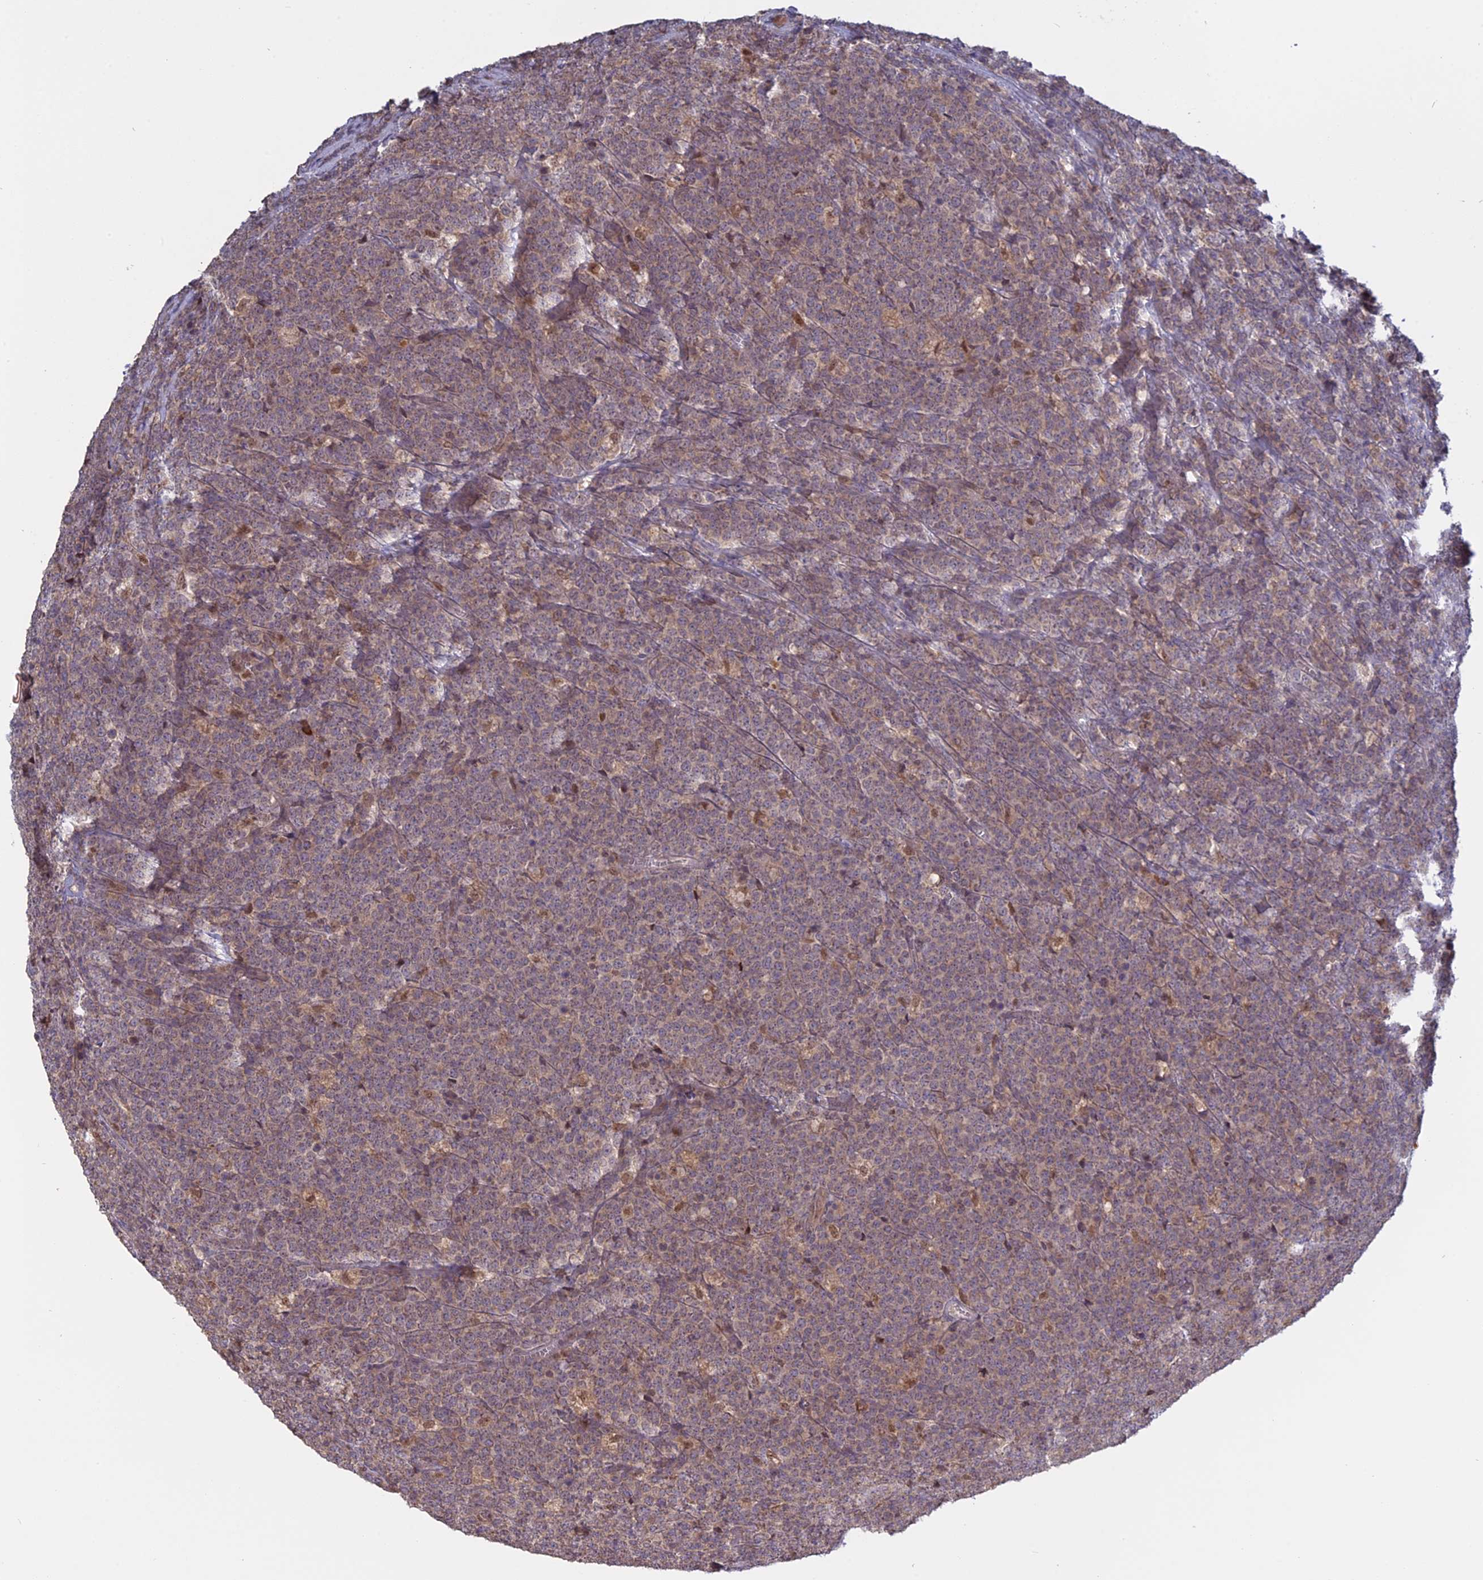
{"staining": {"intensity": "weak", "quantity": "25%-75%", "location": "cytoplasmic/membranous"}, "tissue": "lymphoma", "cell_type": "Tumor cells", "image_type": "cancer", "snomed": [{"axis": "morphology", "description": "Malignant lymphoma, non-Hodgkin's type, High grade"}, {"axis": "topography", "description": "Small intestine"}], "caption": "Weak cytoplasmic/membranous expression for a protein is identified in approximately 25%-75% of tumor cells of lymphoma using immunohistochemistry (IHC).", "gene": "TMEM208", "patient": {"sex": "male", "age": 8}}